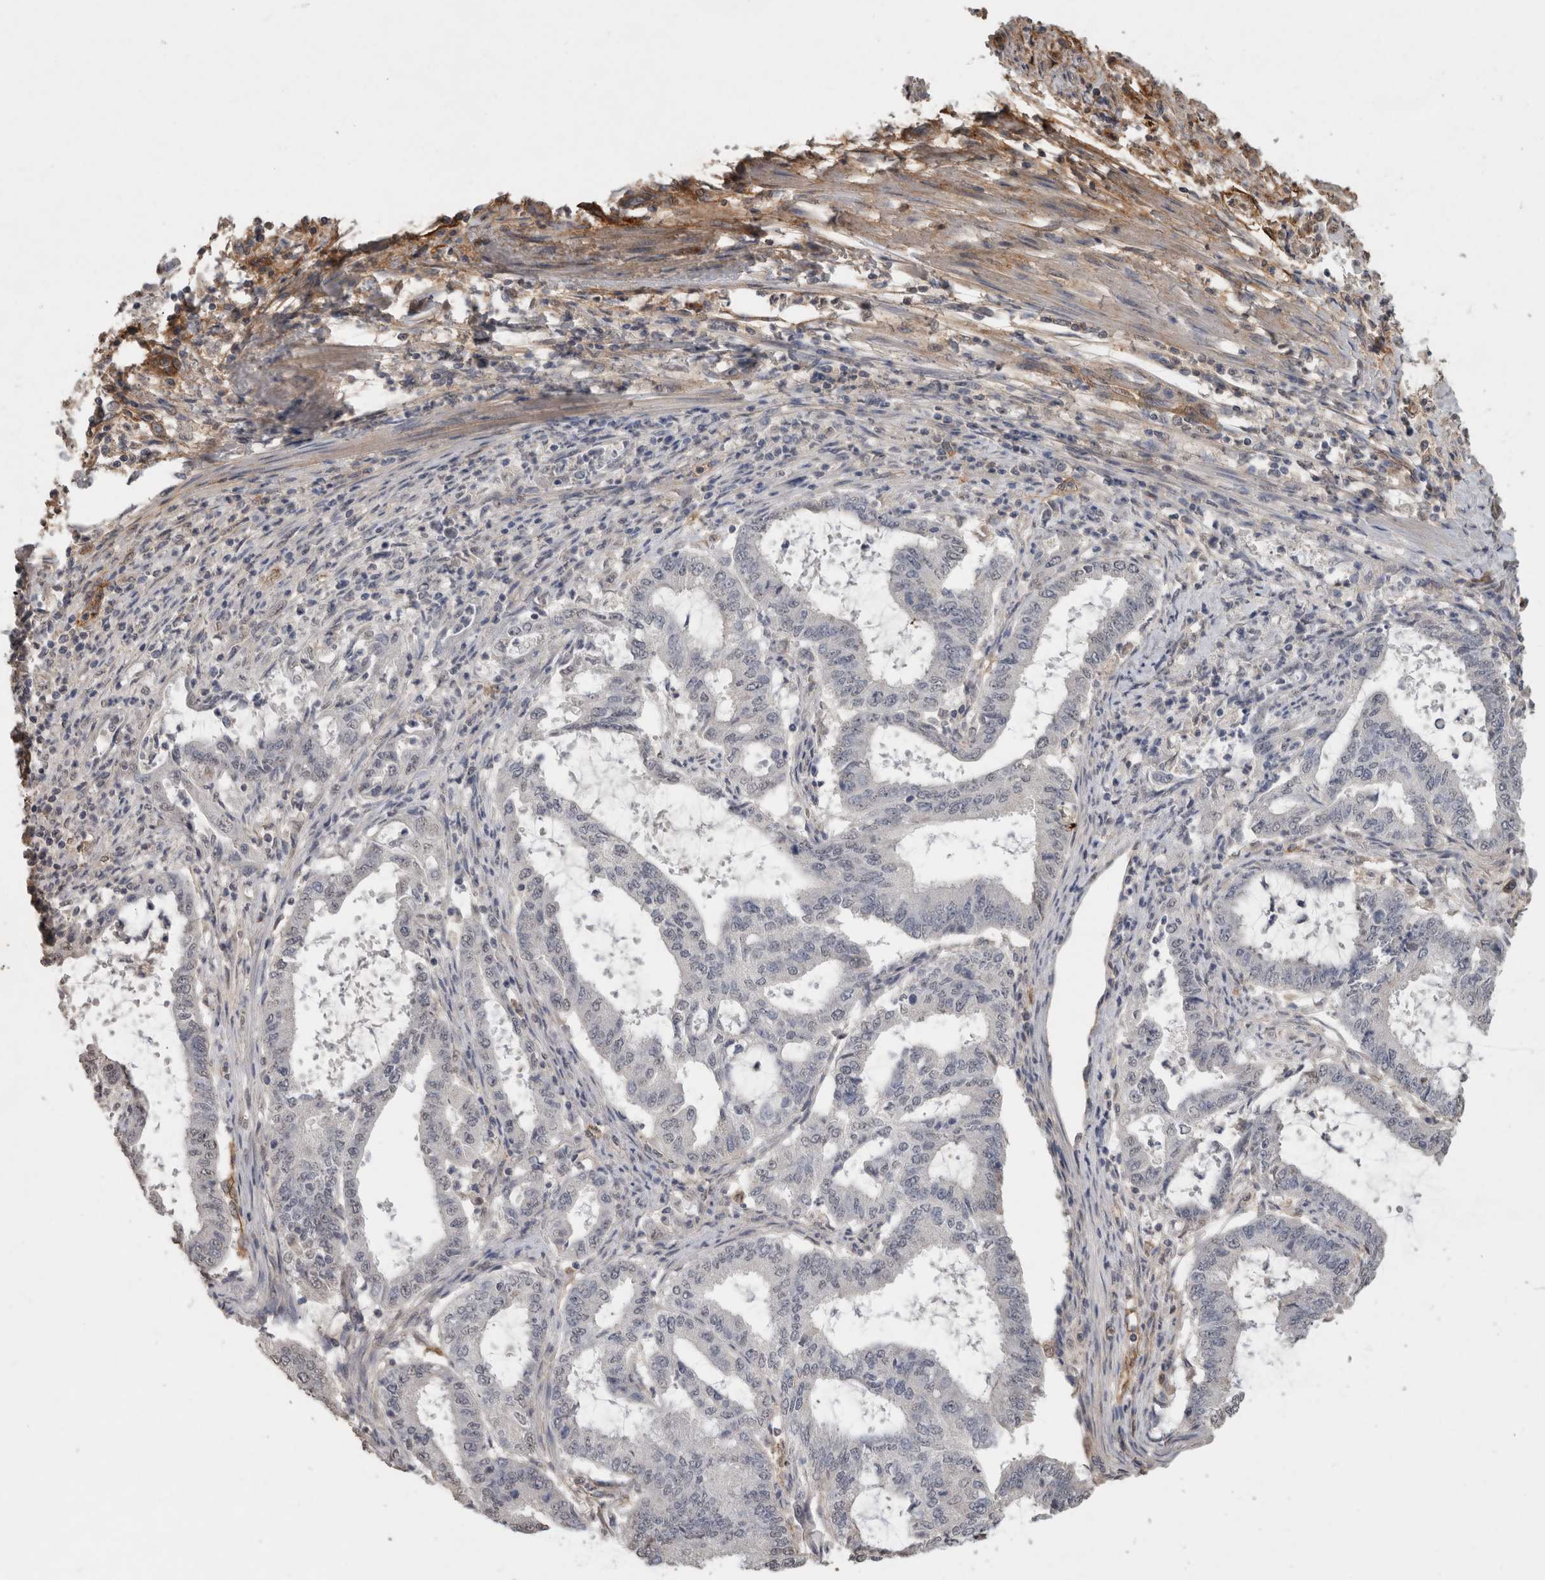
{"staining": {"intensity": "negative", "quantity": "none", "location": "none"}, "tissue": "endometrial cancer", "cell_type": "Tumor cells", "image_type": "cancer", "snomed": [{"axis": "morphology", "description": "Adenocarcinoma, NOS"}, {"axis": "topography", "description": "Endometrium"}], "caption": "Tumor cells are negative for brown protein staining in endometrial cancer (adenocarcinoma).", "gene": "RECK", "patient": {"sex": "female", "age": 51}}